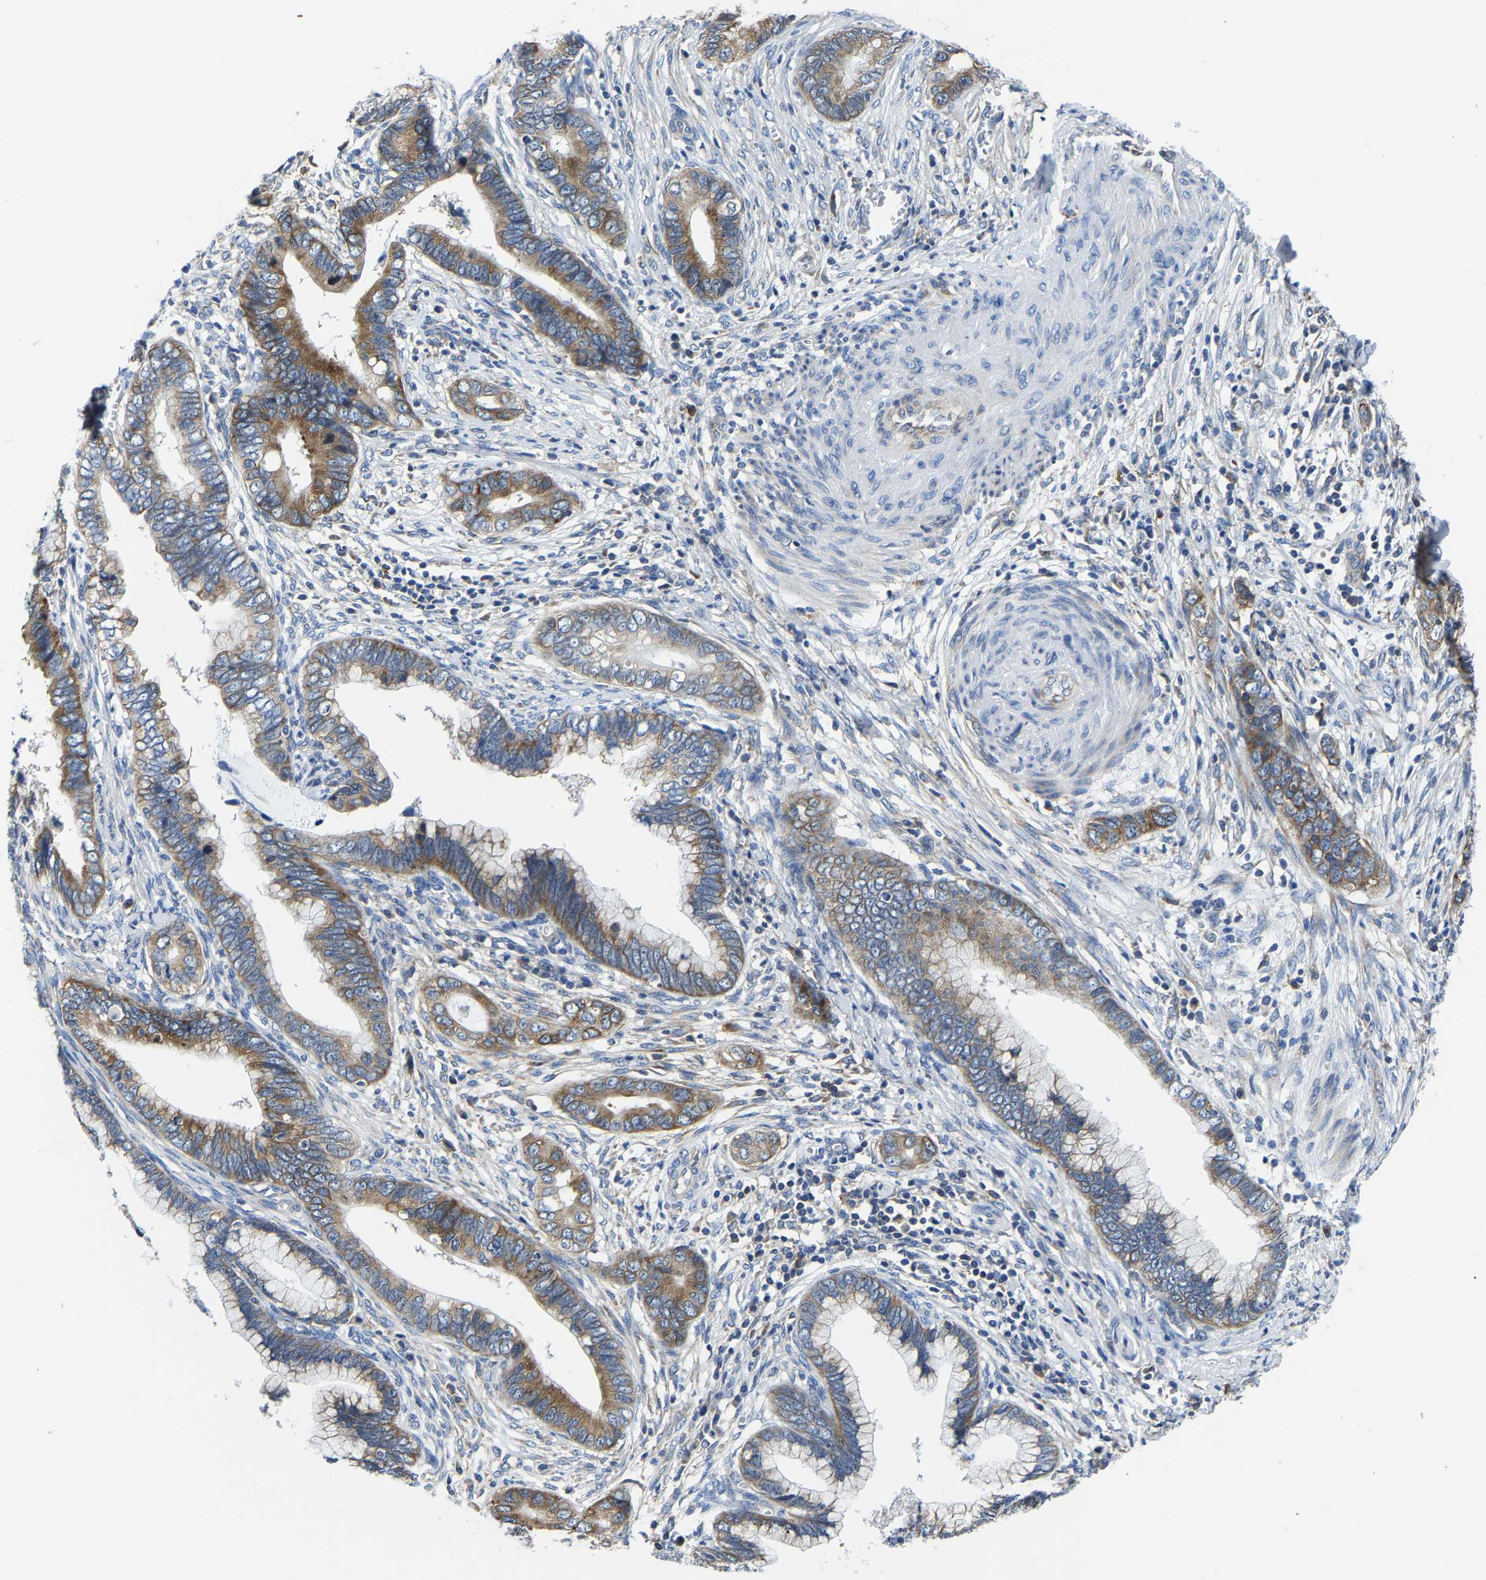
{"staining": {"intensity": "moderate", "quantity": ">75%", "location": "cytoplasmic/membranous"}, "tissue": "cervical cancer", "cell_type": "Tumor cells", "image_type": "cancer", "snomed": [{"axis": "morphology", "description": "Adenocarcinoma, NOS"}, {"axis": "topography", "description": "Cervix"}], "caption": "Immunohistochemical staining of human cervical cancer reveals medium levels of moderate cytoplasmic/membranous expression in about >75% of tumor cells.", "gene": "G3BP2", "patient": {"sex": "female", "age": 44}}